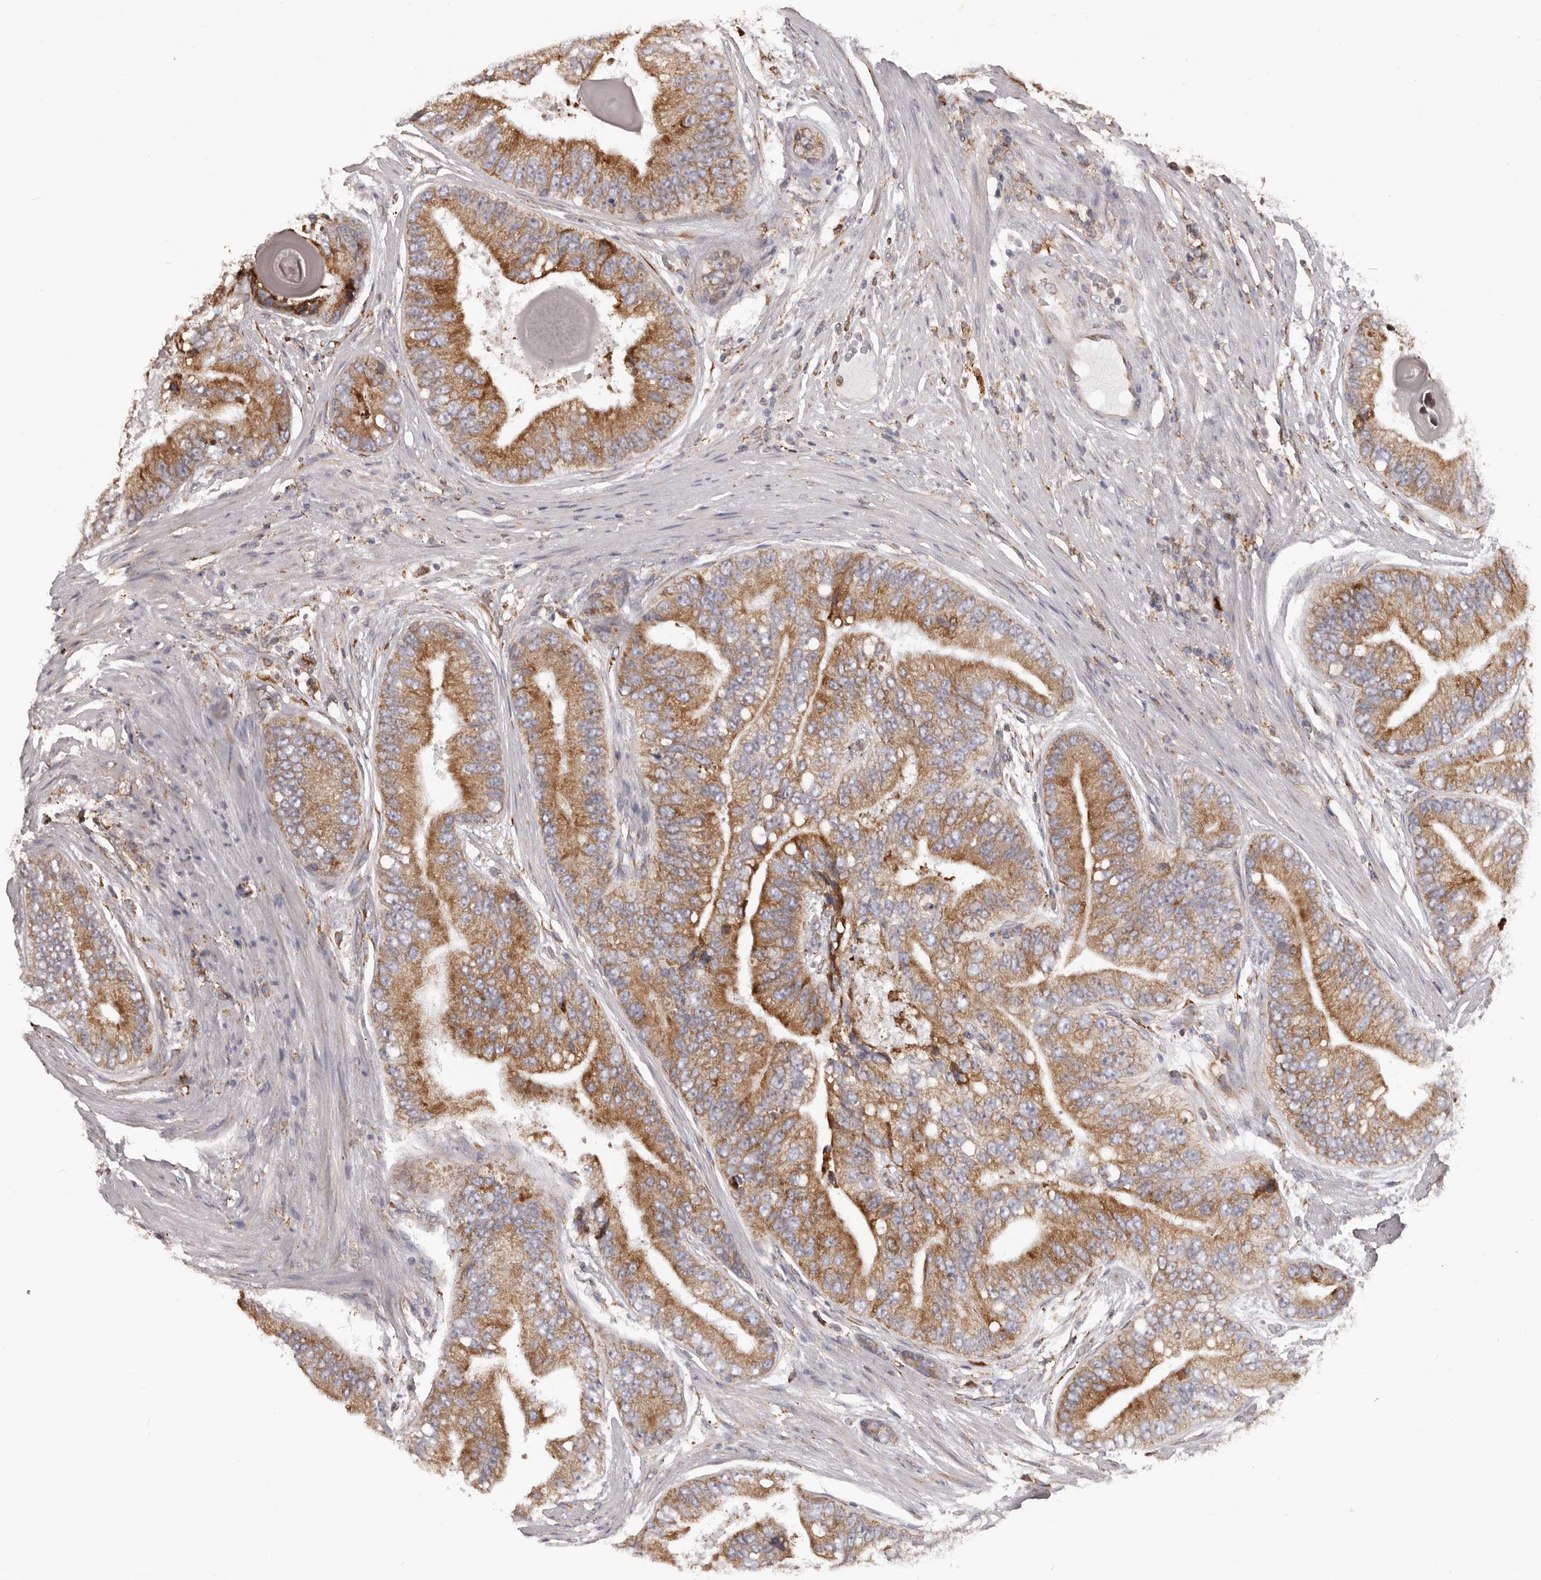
{"staining": {"intensity": "moderate", "quantity": ">75%", "location": "cytoplasmic/membranous"}, "tissue": "prostate cancer", "cell_type": "Tumor cells", "image_type": "cancer", "snomed": [{"axis": "morphology", "description": "Adenocarcinoma, High grade"}, {"axis": "topography", "description": "Prostate"}], "caption": "Immunohistochemical staining of prostate cancer (adenocarcinoma (high-grade)) reveals moderate cytoplasmic/membranous protein positivity in approximately >75% of tumor cells.", "gene": "QRSL1", "patient": {"sex": "male", "age": 70}}